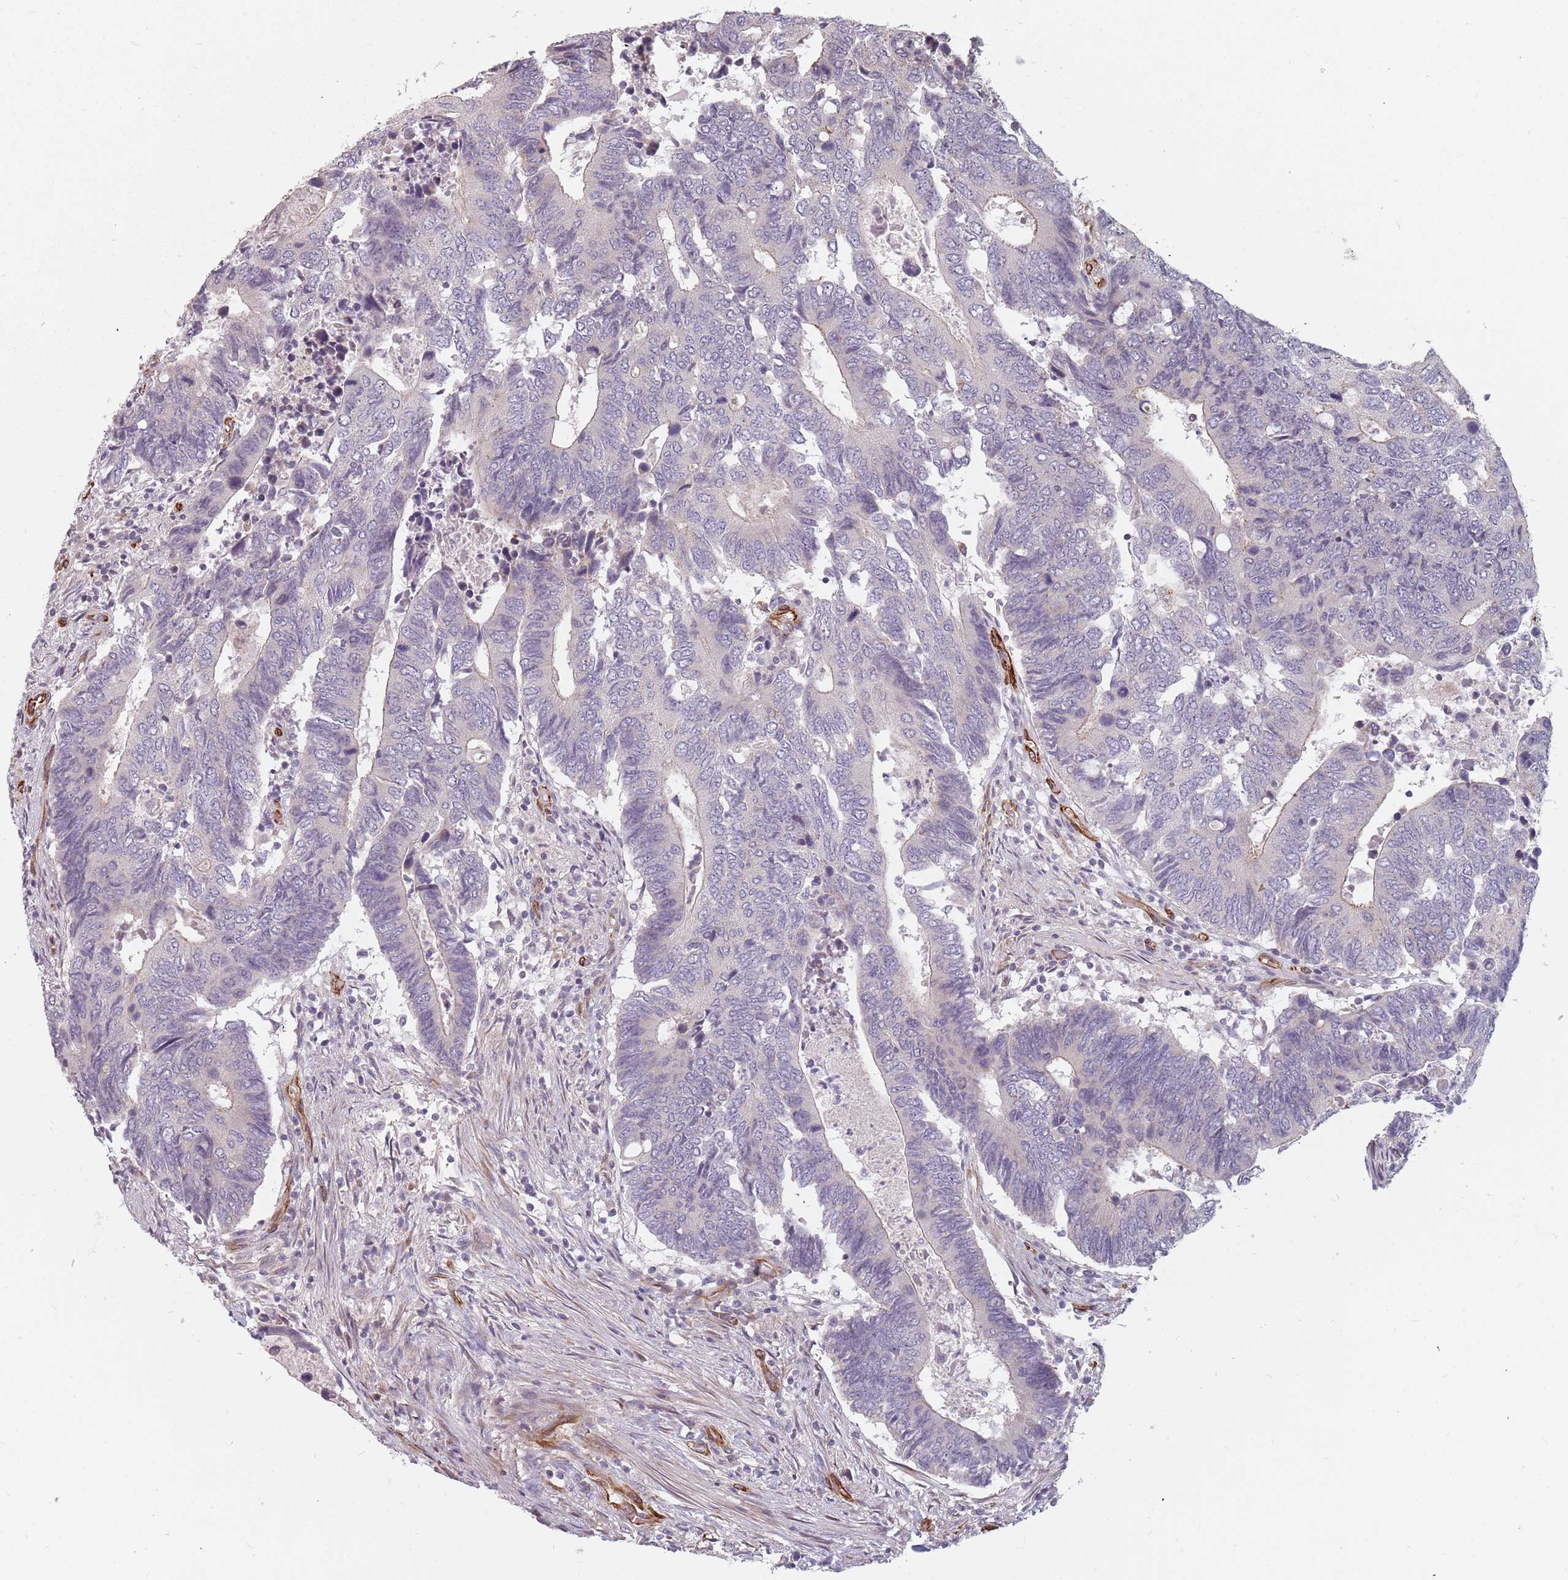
{"staining": {"intensity": "negative", "quantity": "none", "location": "none"}, "tissue": "colorectal cancer", "cell_type": "Tumor cells", "image_type": "cancer", "snomed": [{"axis": "morphology", "description": "Adenocarcinoma, NOS"}, {"axis": "topography", "description": "Colon"}], "caption": "Immunohistochemistry (IHC) photomicrograph of human colorectal adenocarcinoma stained for a protein (brown), which exhibits no positivity in tumor cells.", "gene": "GAS2L3", "patient": {"sex": "male", "age": 87}}